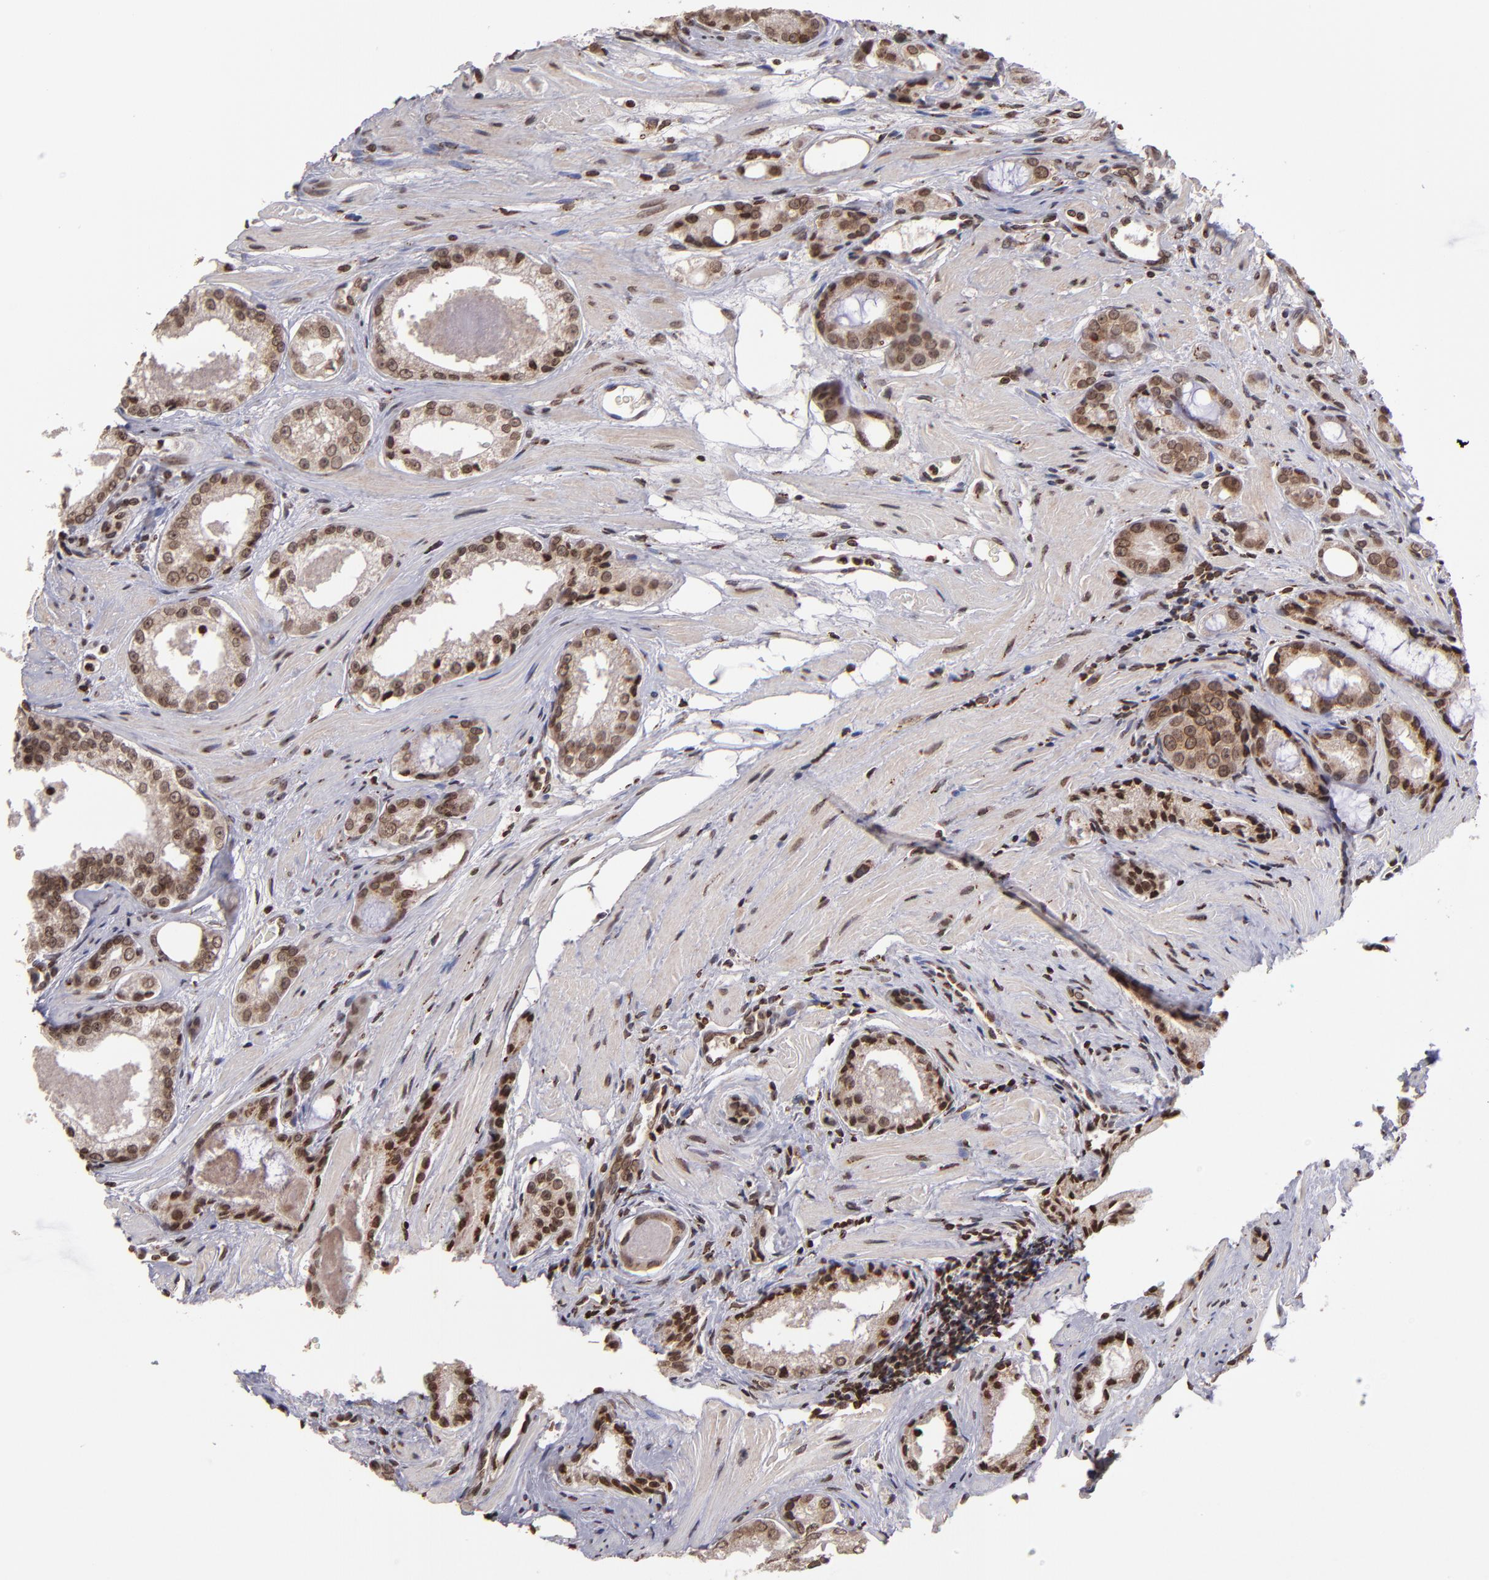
{"staining": {"intensity": "moderate", "quantity": ">75%", "location": "cytoplasmic/membranous,nuclear"}, "tissue": "prostate cancer", "cell_type": "Tumor cells", "image_type": "cancer", "snomed": [{"axis": "morphology", "description": "Adenocarcinoma, Medium grade"}, {"axis": "topography", "description": "Prostate"}], "caption": "Prostate cancer stained with DAB immunohistochemistry (IHC) displays medium levels of moderate cytoplasmic/membranous and nuclear expression in about >75% of tumor cells. The protein of interest is stained brown, and the nuclei are stained in blue (DAB IHC with brightfield microscopy, high magnification).", "gene": "CSDC2", "patient": {"sex": "male", "age": 60}}